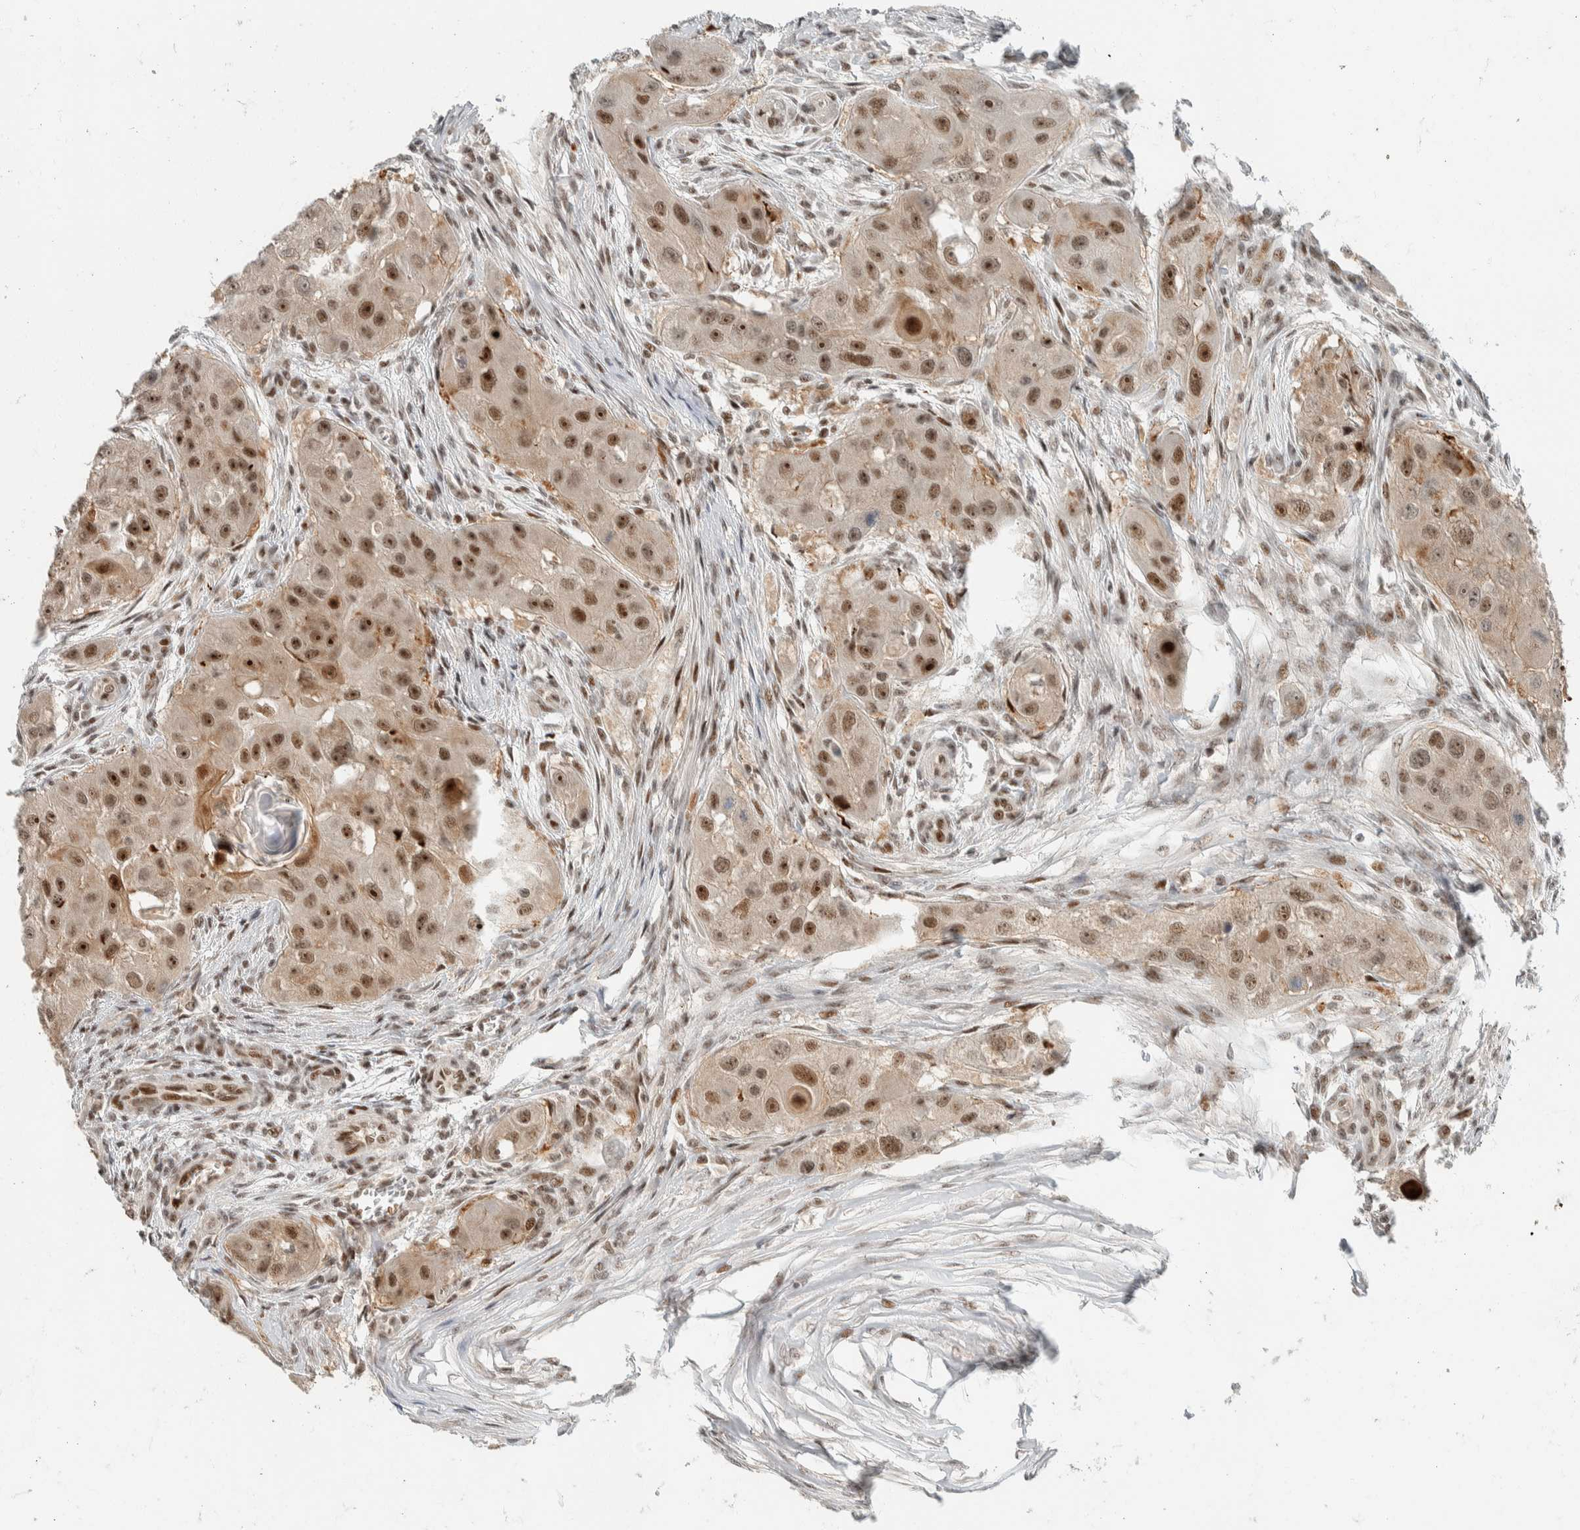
{"staining": {"intensity": "strong", "quantity": ">75%", "location": "nuclear"}, "tissue": "head and neck cancer", "cell_type": "Tumor cells", "image_type": "cancer", "snomed": [{"axis": "morphology", "description": "Normal tissue, NOS"}, {"axis": "morphology", "description": "Squamous cell carcinoma, NOS"}, {"axis": "topography", "description": "Skeletal muscle"}, {"axis": "topography", "description": "Head-Neck"}], "caption": "IHC staining of squamous cell carcinoma (head and neck), which displays high levels of strong nuclear positivity in approximately >75% of tumor cells indicating strong nuclear protein staining. The staining was performed using DAB (3,3'-diaminobenzidine) (brown) for protein detection and nuclei were counterstained in hematoxylin (blue).", "gene": "ZBTB2", "patient": {"sex": "male", "age": 51}}